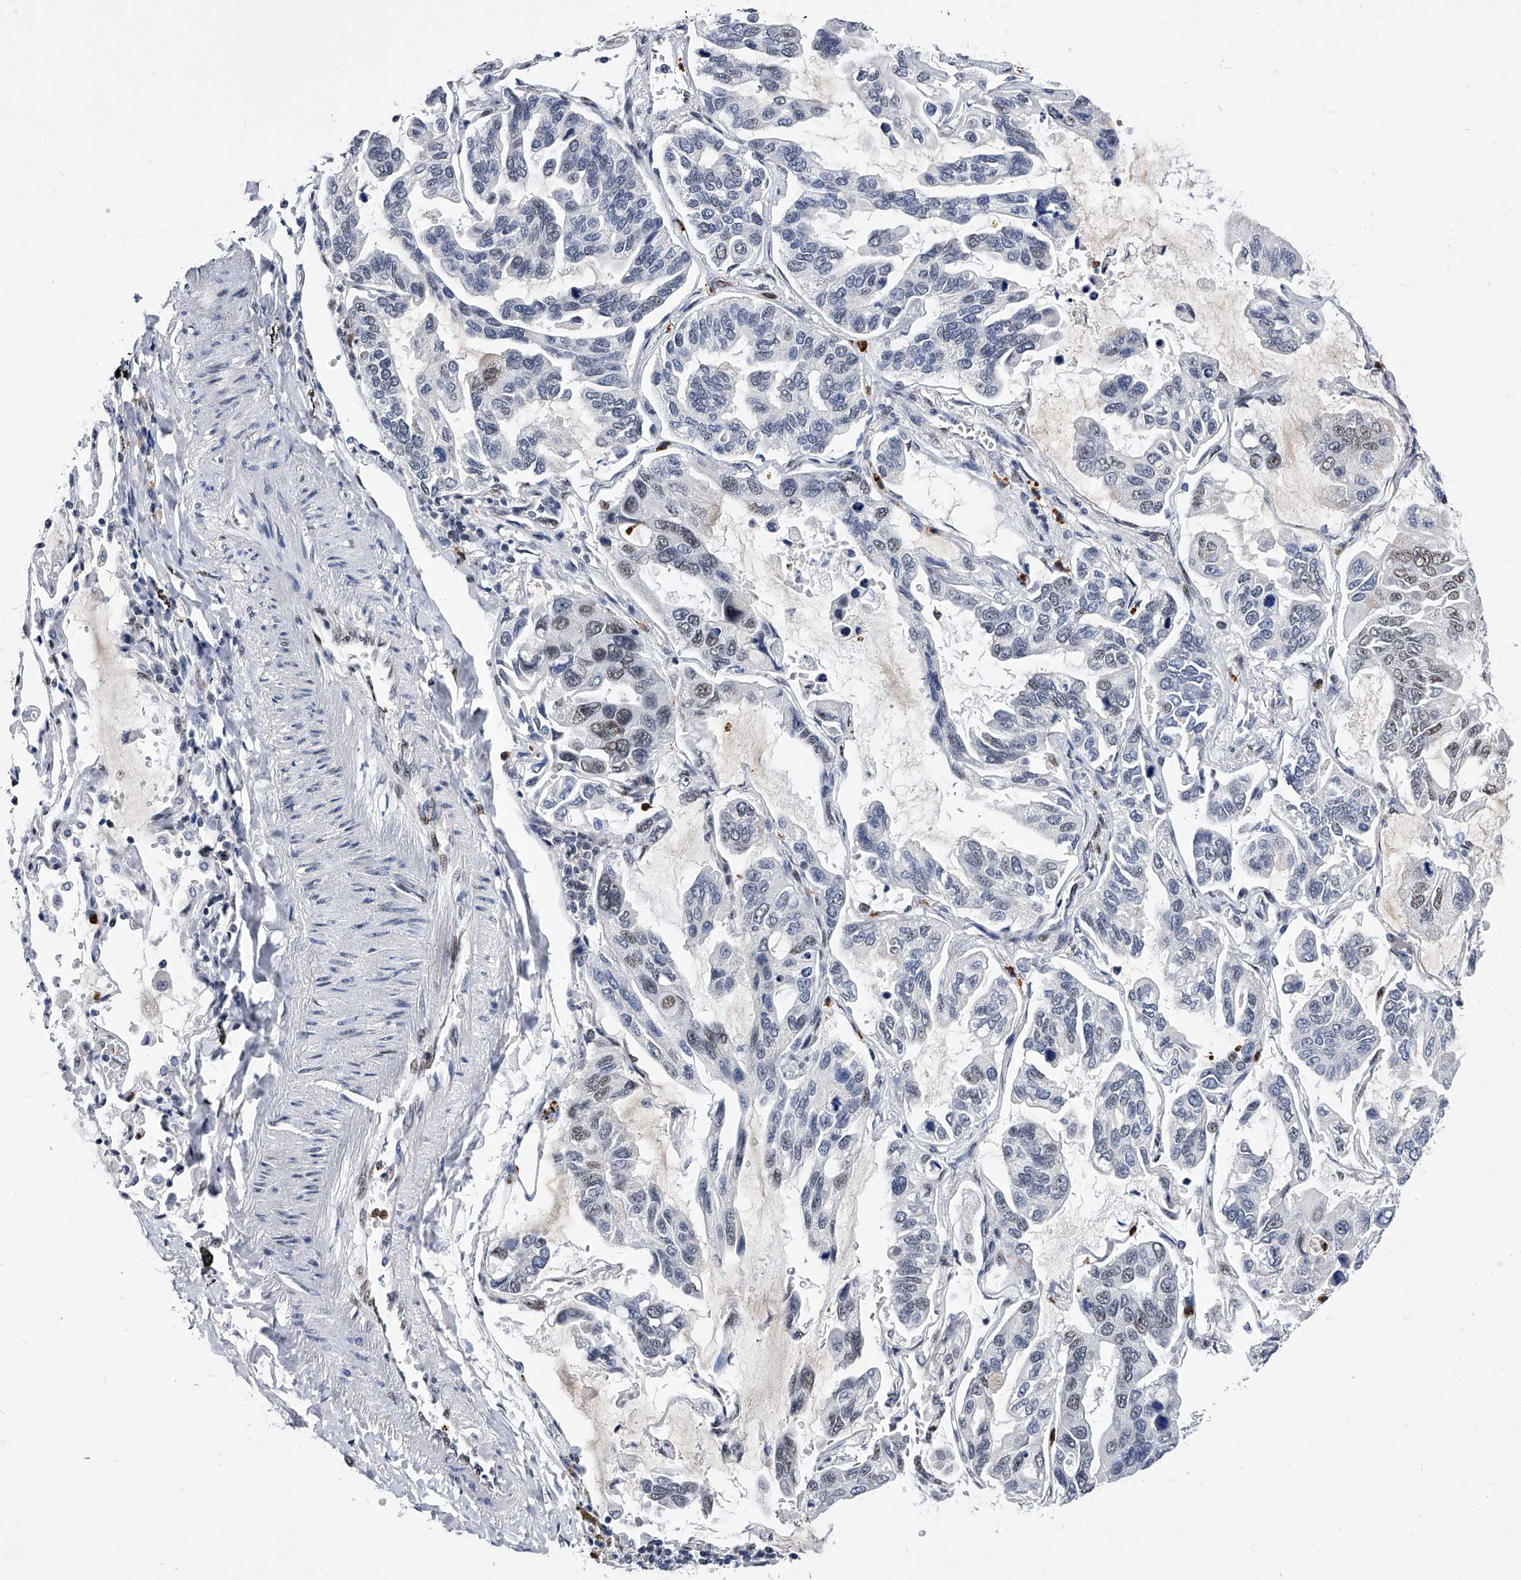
{"staining": {"intensity": "weak", "quantity": "<25%", "location": "nuclear"}, "tissue": "lung cancer", "cell_type": "Tumor cells", "image_type": "cancer", "snomed": [{"axis": "morphology", "description": "Adenocarcinoma, NOS"}, {"axis": "topography", "description": "Lung"}], "caption": "Micrograph shows no protein positivity in tumor cells of adenocarcinoma (lung) tissue.", "gene": "TESK2", "patient": {"sex": "male", "age": 64}}